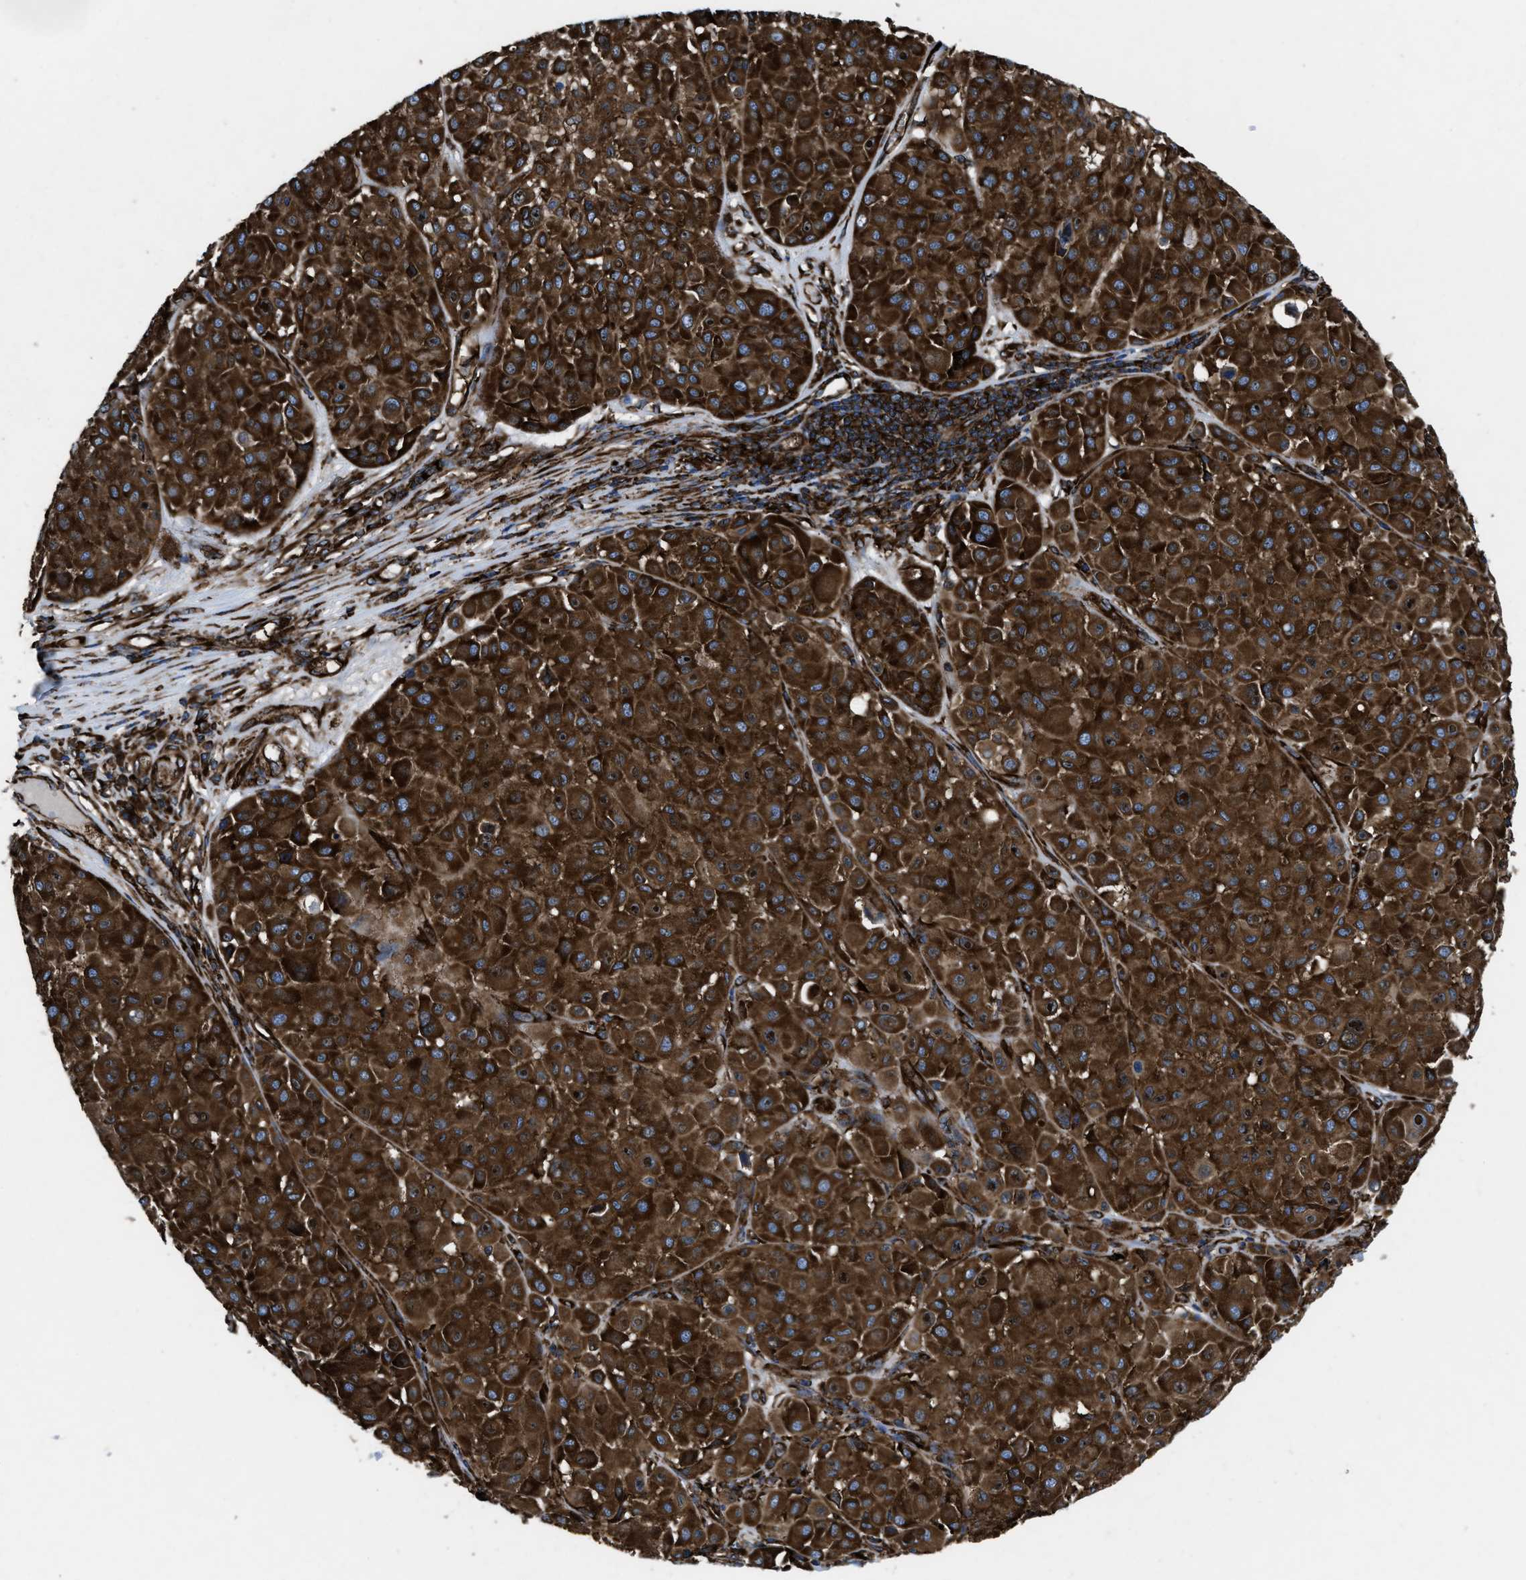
{"staining": {"intensity": "strong", "quantity": ">75%", "location": "cytoplasmic/membranous"}, "tissue": "melanoma", "cell_type": "Tumor cells", "image_type": "cancer", "snomed": [{"axis": "morphology", "description": "Malignant melanoma, Metastatic site"}, {"axis": "topography", "description": "Soft tissue"}], "caption": "This photomicrograph demonstrates malignant melanoma (metastatic site) stained with immunohistochemistry to label a protein in brown. The cytoplasmic/membranous of tumor cells show strong positivity for the protein. Nuclei are counter-stained blue.", "gene": "CAPRIN1", "patient": {"sex": "male", "age": 41}}